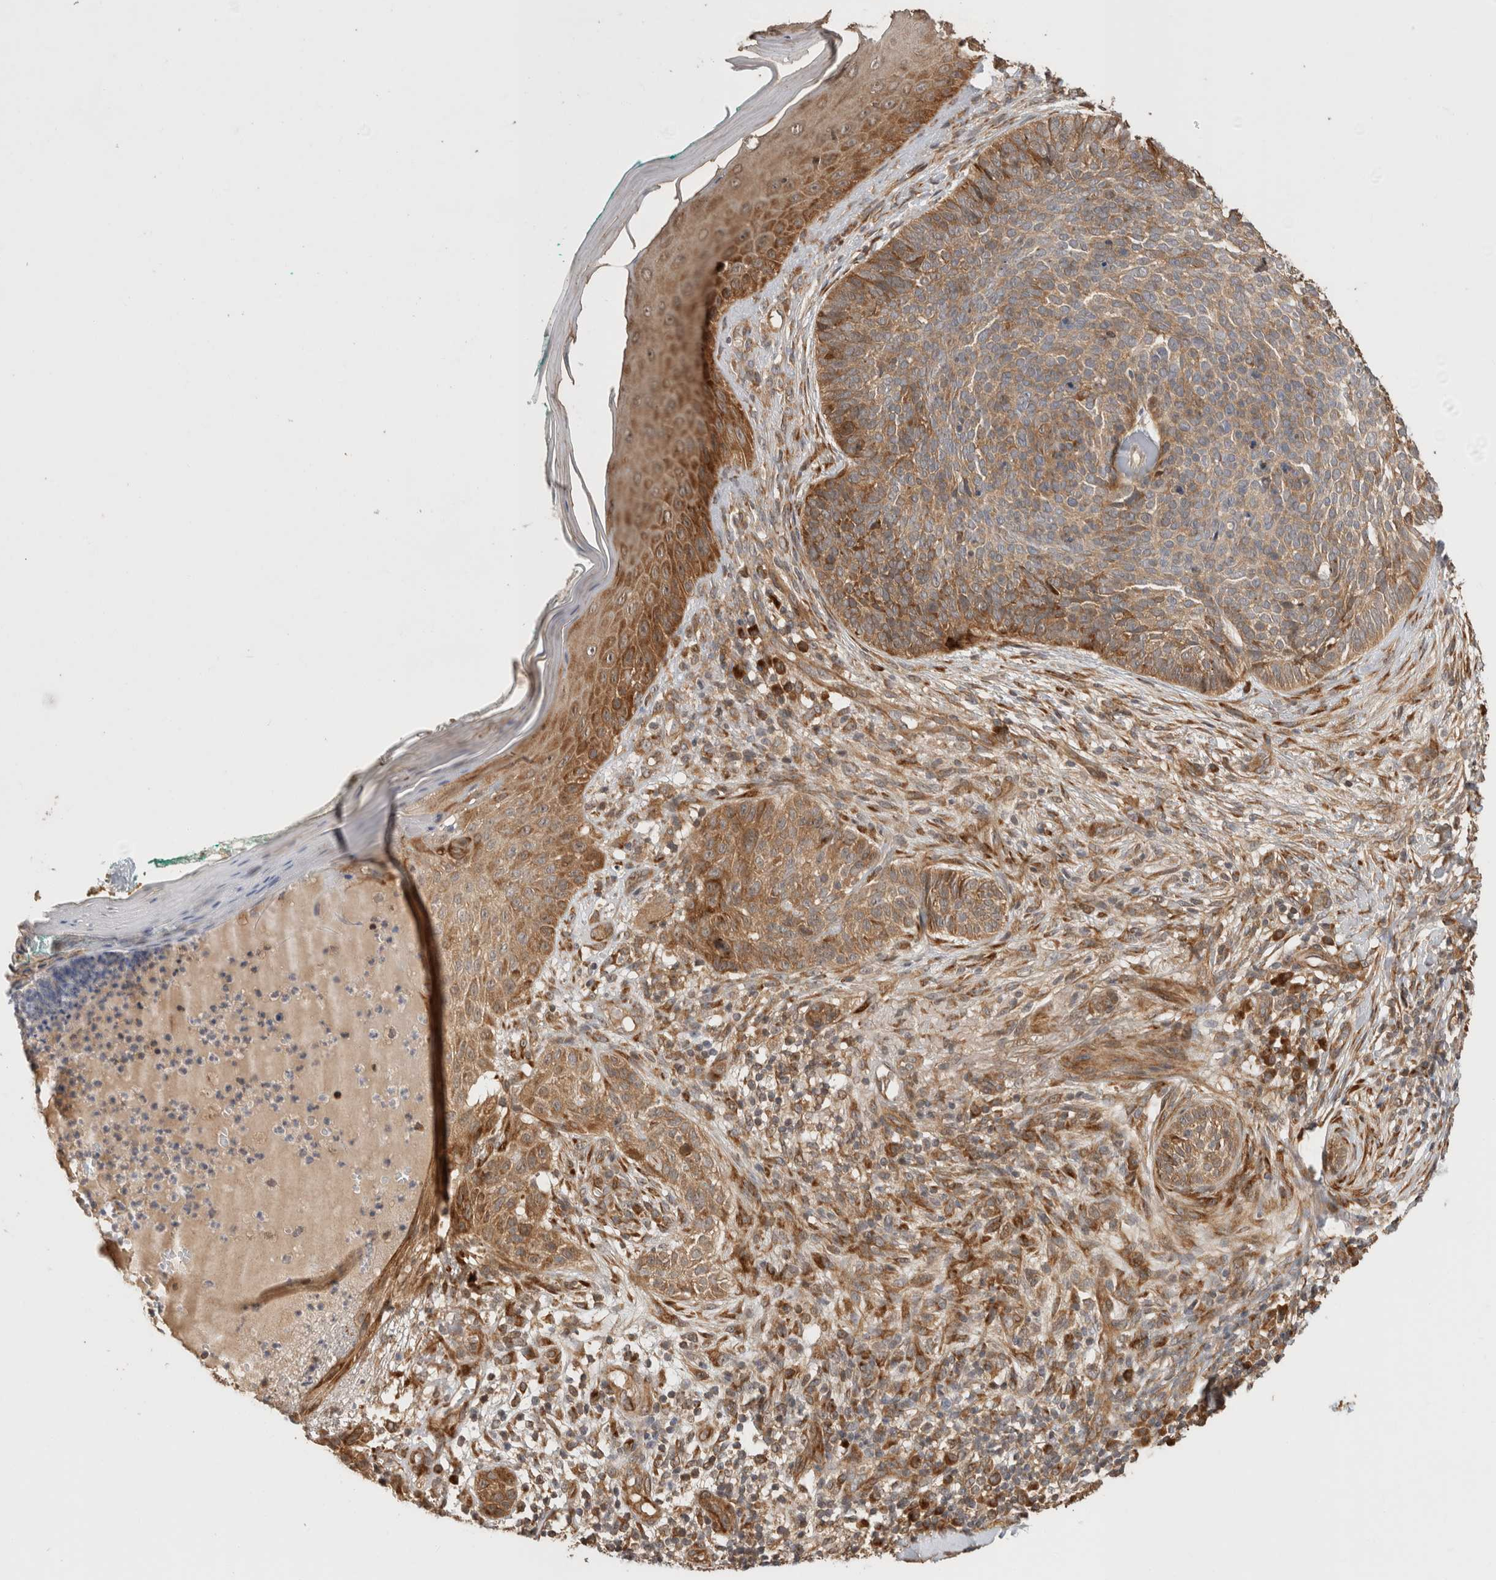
{"staining": {"intensity": "moderate", "quantity": ">75%", "location": "cytoplasmic/membranous"}, "tissue": "skin cancer", "cell_type": "Tumor cells", "image_type": "cancer", "snomed": [{"axis": "morphology", "description": "Normal tissue, NOS"}, {"axis": "morphology", "description": "Basal cell carcinoma"}, {"axis": "topography", "description": "Skin"}], "caption": "A brown stain highlights moderate cytoplasmic/membranous staining of a protein in human skin cancer tumor cells.", "gene": "PCDHB15", "patient": {"sex": "male", "age": 67}}